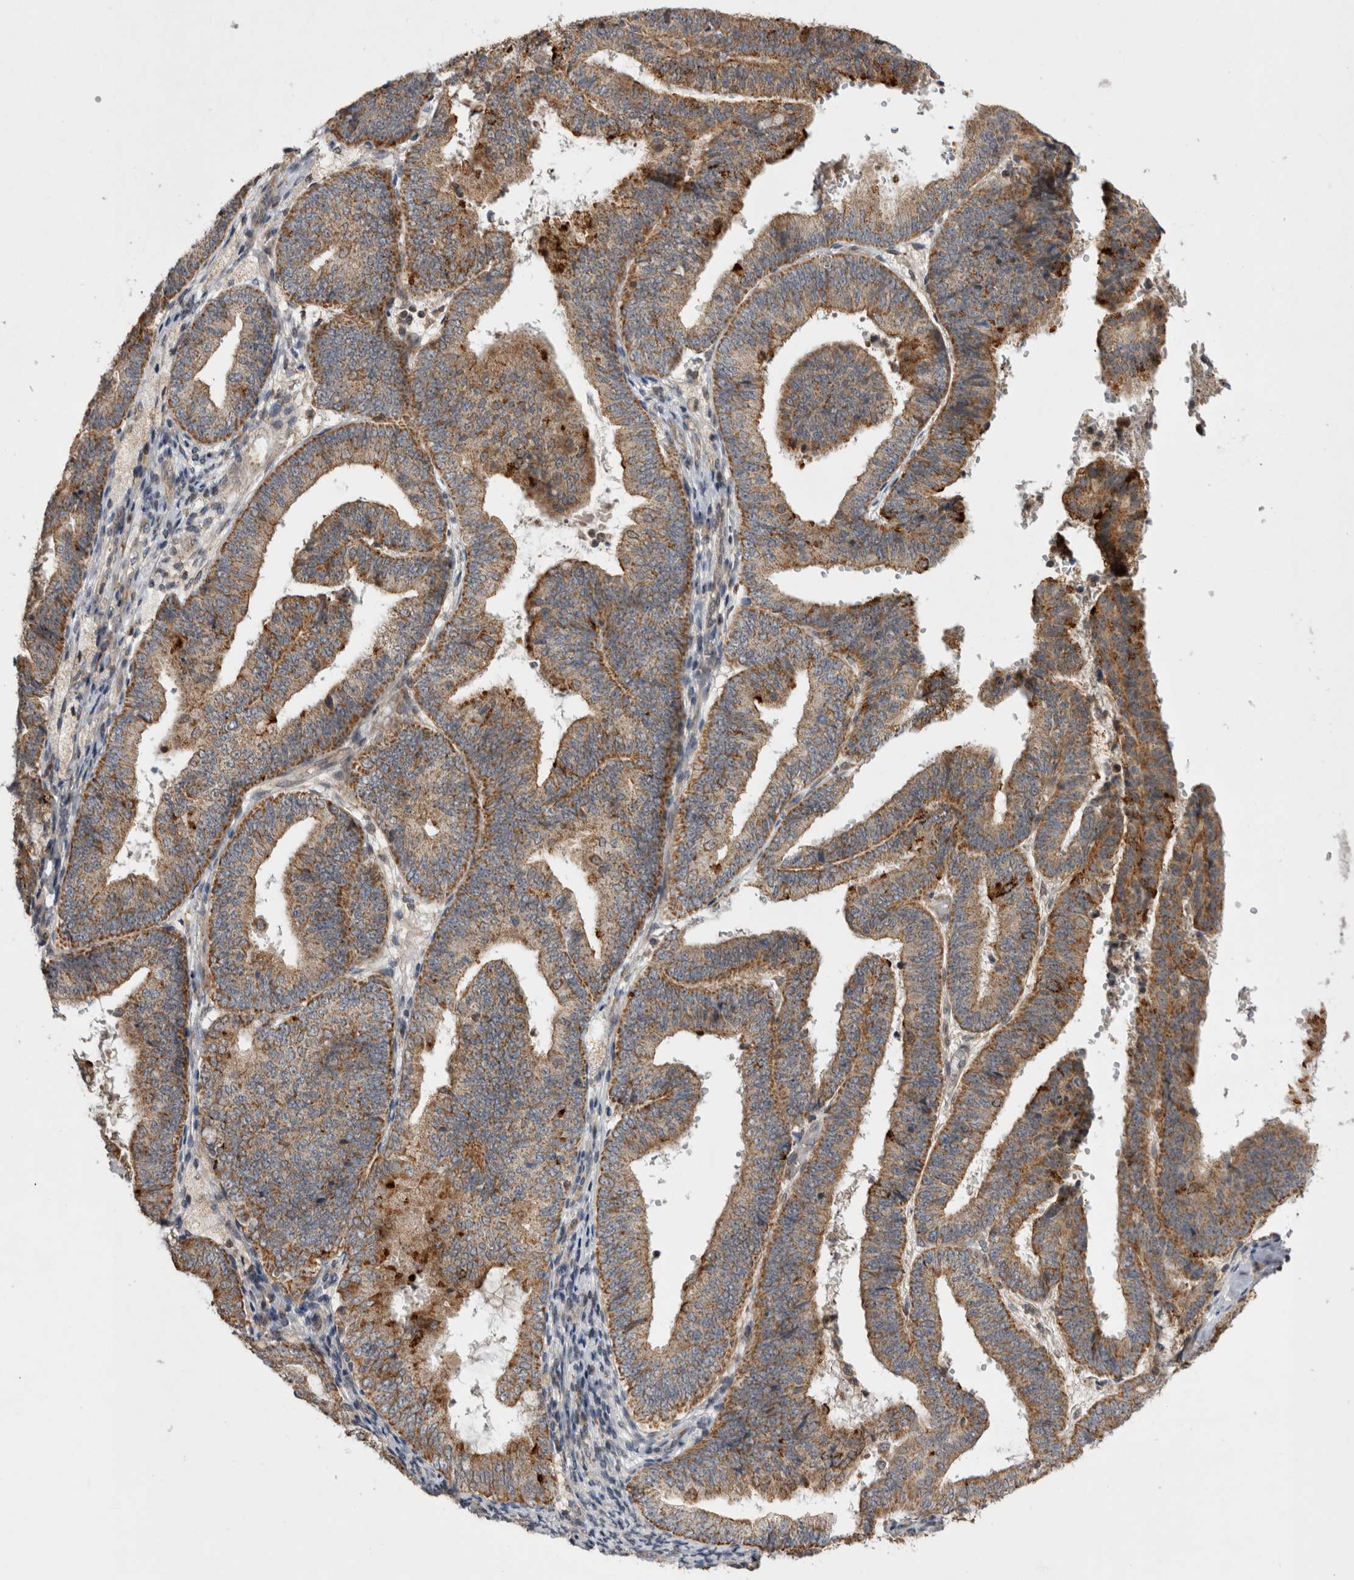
{"staining": {"intensity": "moderate", "quantity": ">75%", "location": "cytoplasmic/membranous"}, "tissue": "endometrial cancer", "cell_type": "Tumor cells", "image_type": "cancer", "snomed": [{"axis": "morphology", "description": "Adenocarcinoma, NOS"}, {"axis": "topography", "description": "Endometrium"}], "caption": "Protein staining shows moderate cytoplasmic/membranous expression in approximately >75% of tumor cells in adenocarcinoma (endometrial).", "gene": "KCNIP1", "patient": {"sex": "female", "age": 63}}